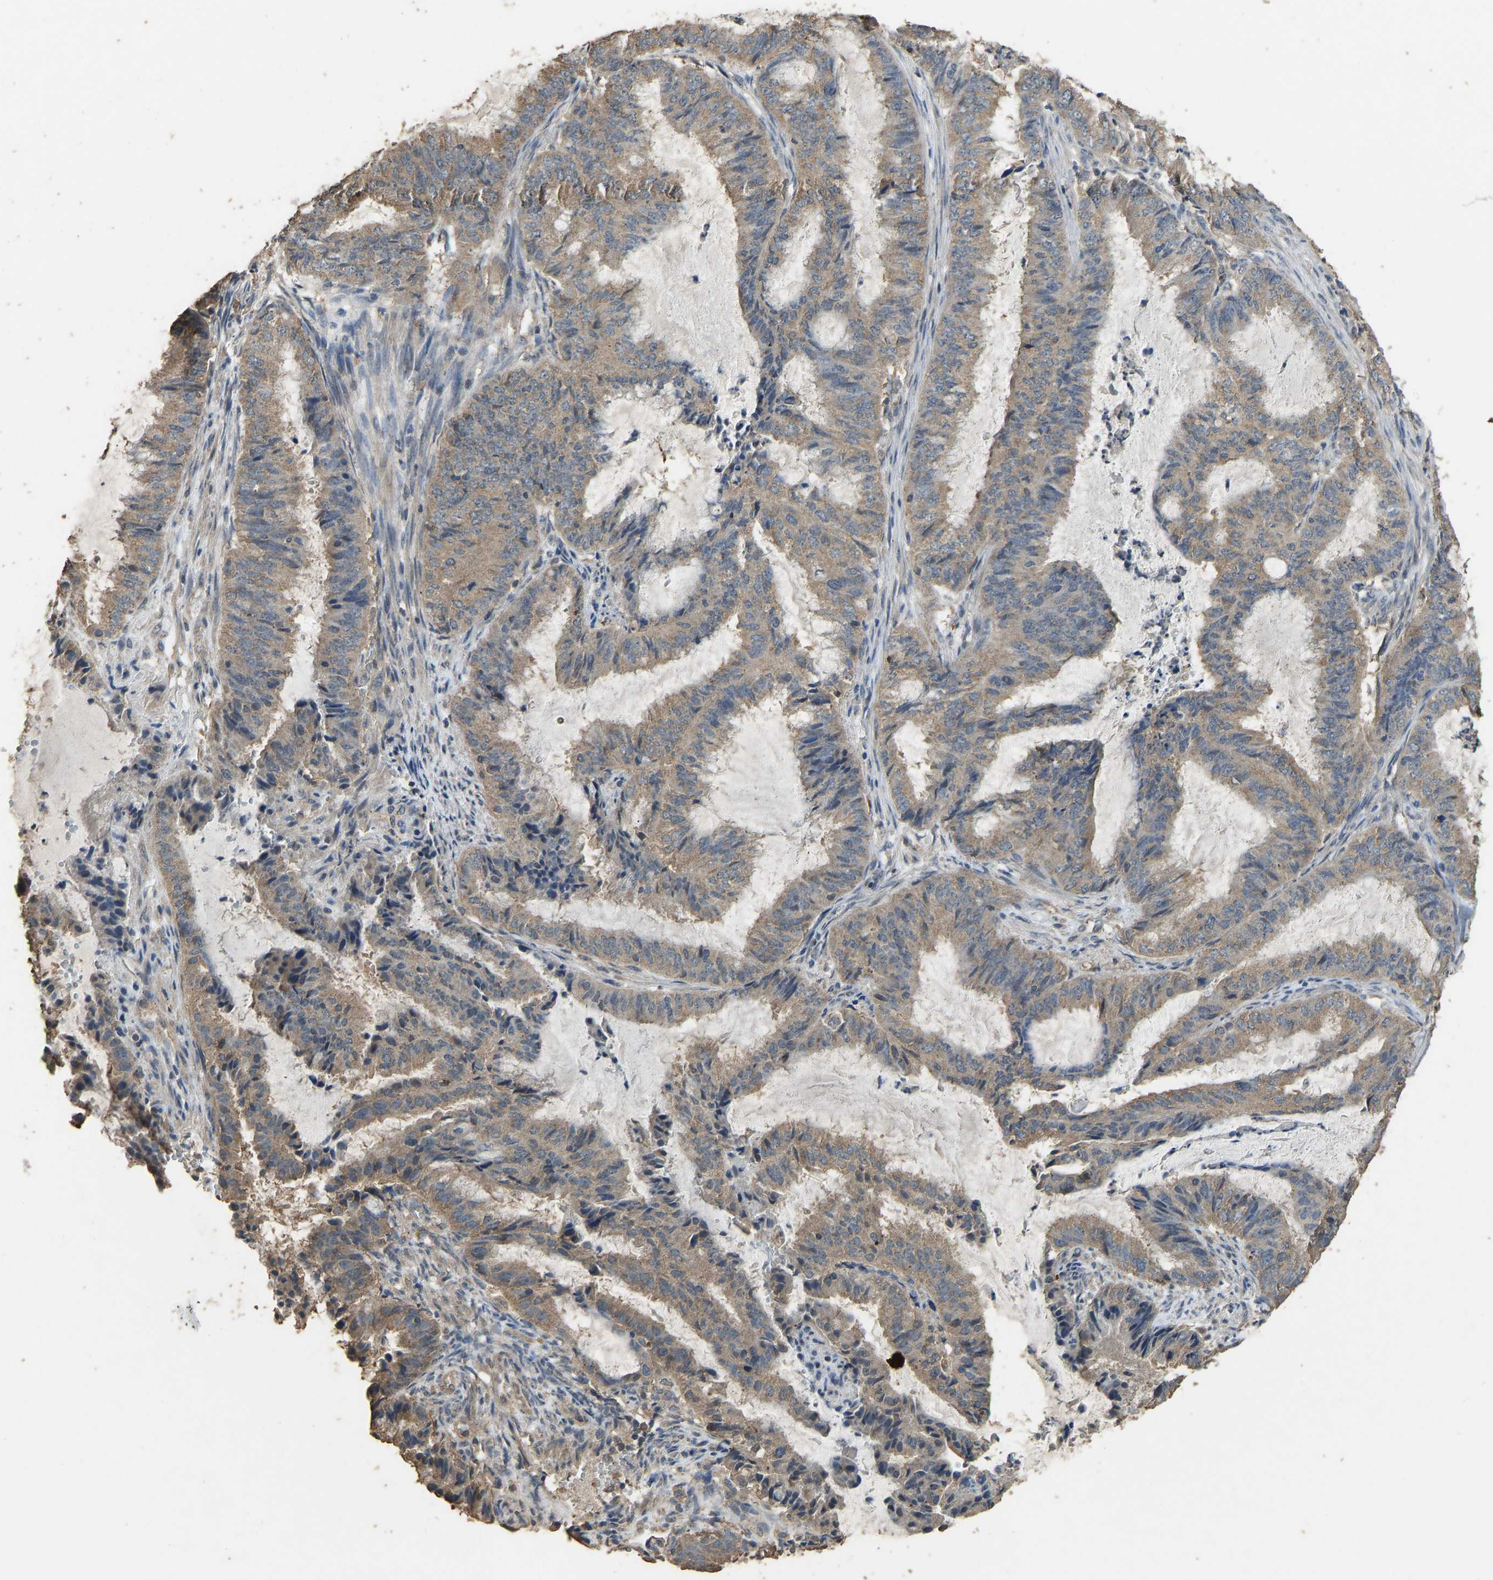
{"staining": {"intensity": "moderate", "quantity": ">75%", "location": "cytoplasmic/membranous"}, "tissue": "endometrial cancer", "cell_type": "Tumor cells", "image_type": "cancer", "snomed": [{"axis": "morphology", "description": "Adenocarcinoma, NOS"}, {"axis": "topography", "description": "Endometrium"}], "caption": "Immunohistochemistry (IHC) histopathology image of human endometrial adenocarcinoma stained for a protein (brown), which demonstrates medium levels of moderate cytoplasmic/membranous expression in about >75% of tumor cells.", "gene": "CIDEC", "patient": {"sex": "female", "age": 51}}